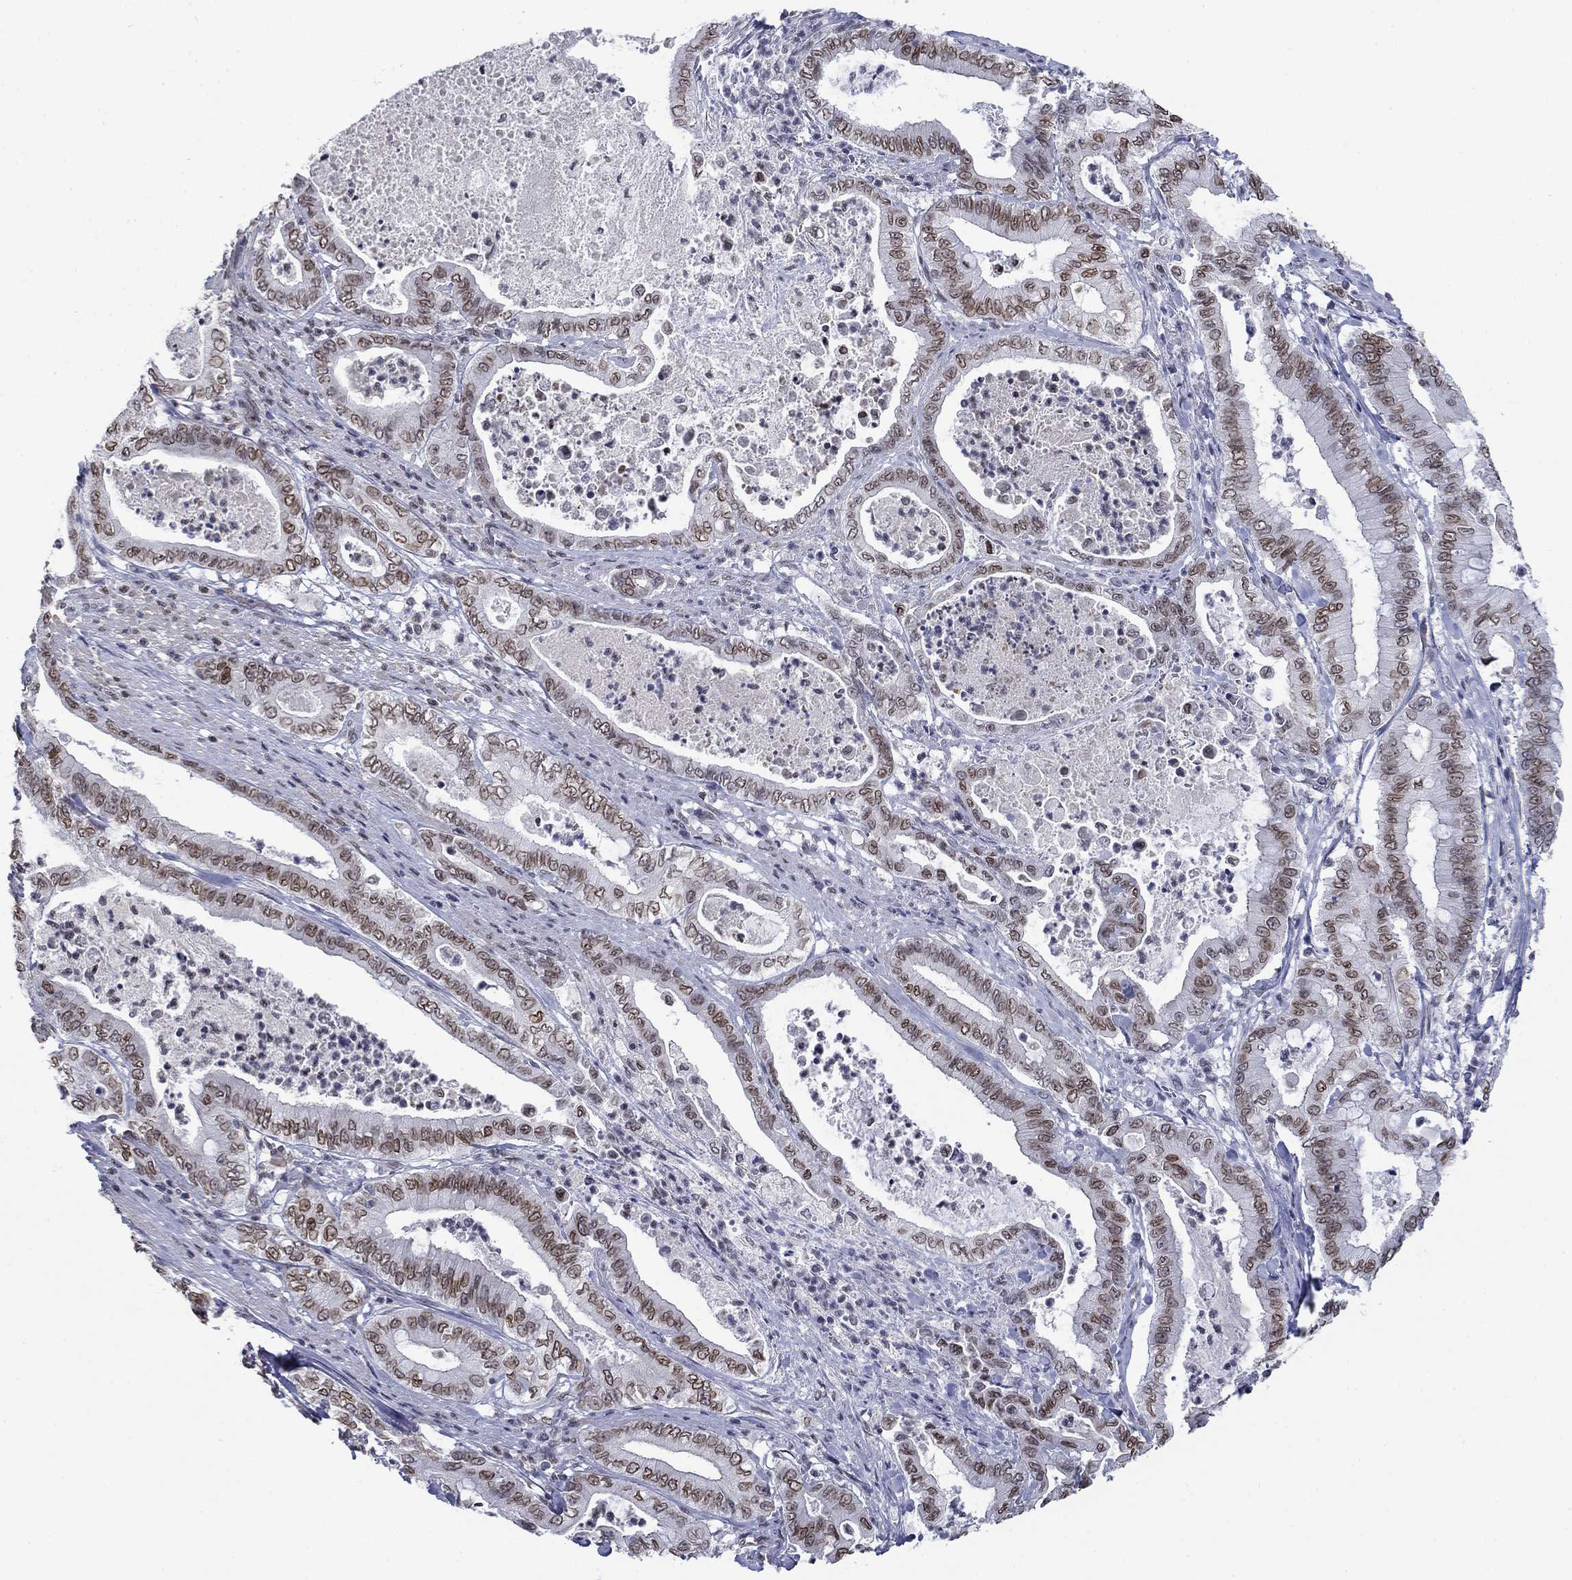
{"staining": {"intensity": "moderate", "quantity": ">75%", "location": "cytoplasmic/membranous,nuclear"}, "tissue": "pancreatic cancer", "cell_type": "Tumor cells", "image_type": "cancer", "snomed": [{"axis": "morphology", "description": "Adenocarcinoma, NOS"}, {"axis": "topography", "description": "Pancreas"}], "caption": "Human pancreatic adenocarcinoma stained for a protein (brown) exhibits moderate cytoplasmic/membranous and nuclear positive positivity in approximately >75% of tumor cells.", "gene": "TOR1AIP1", "patient": {"sex": "male", "age": 71}}